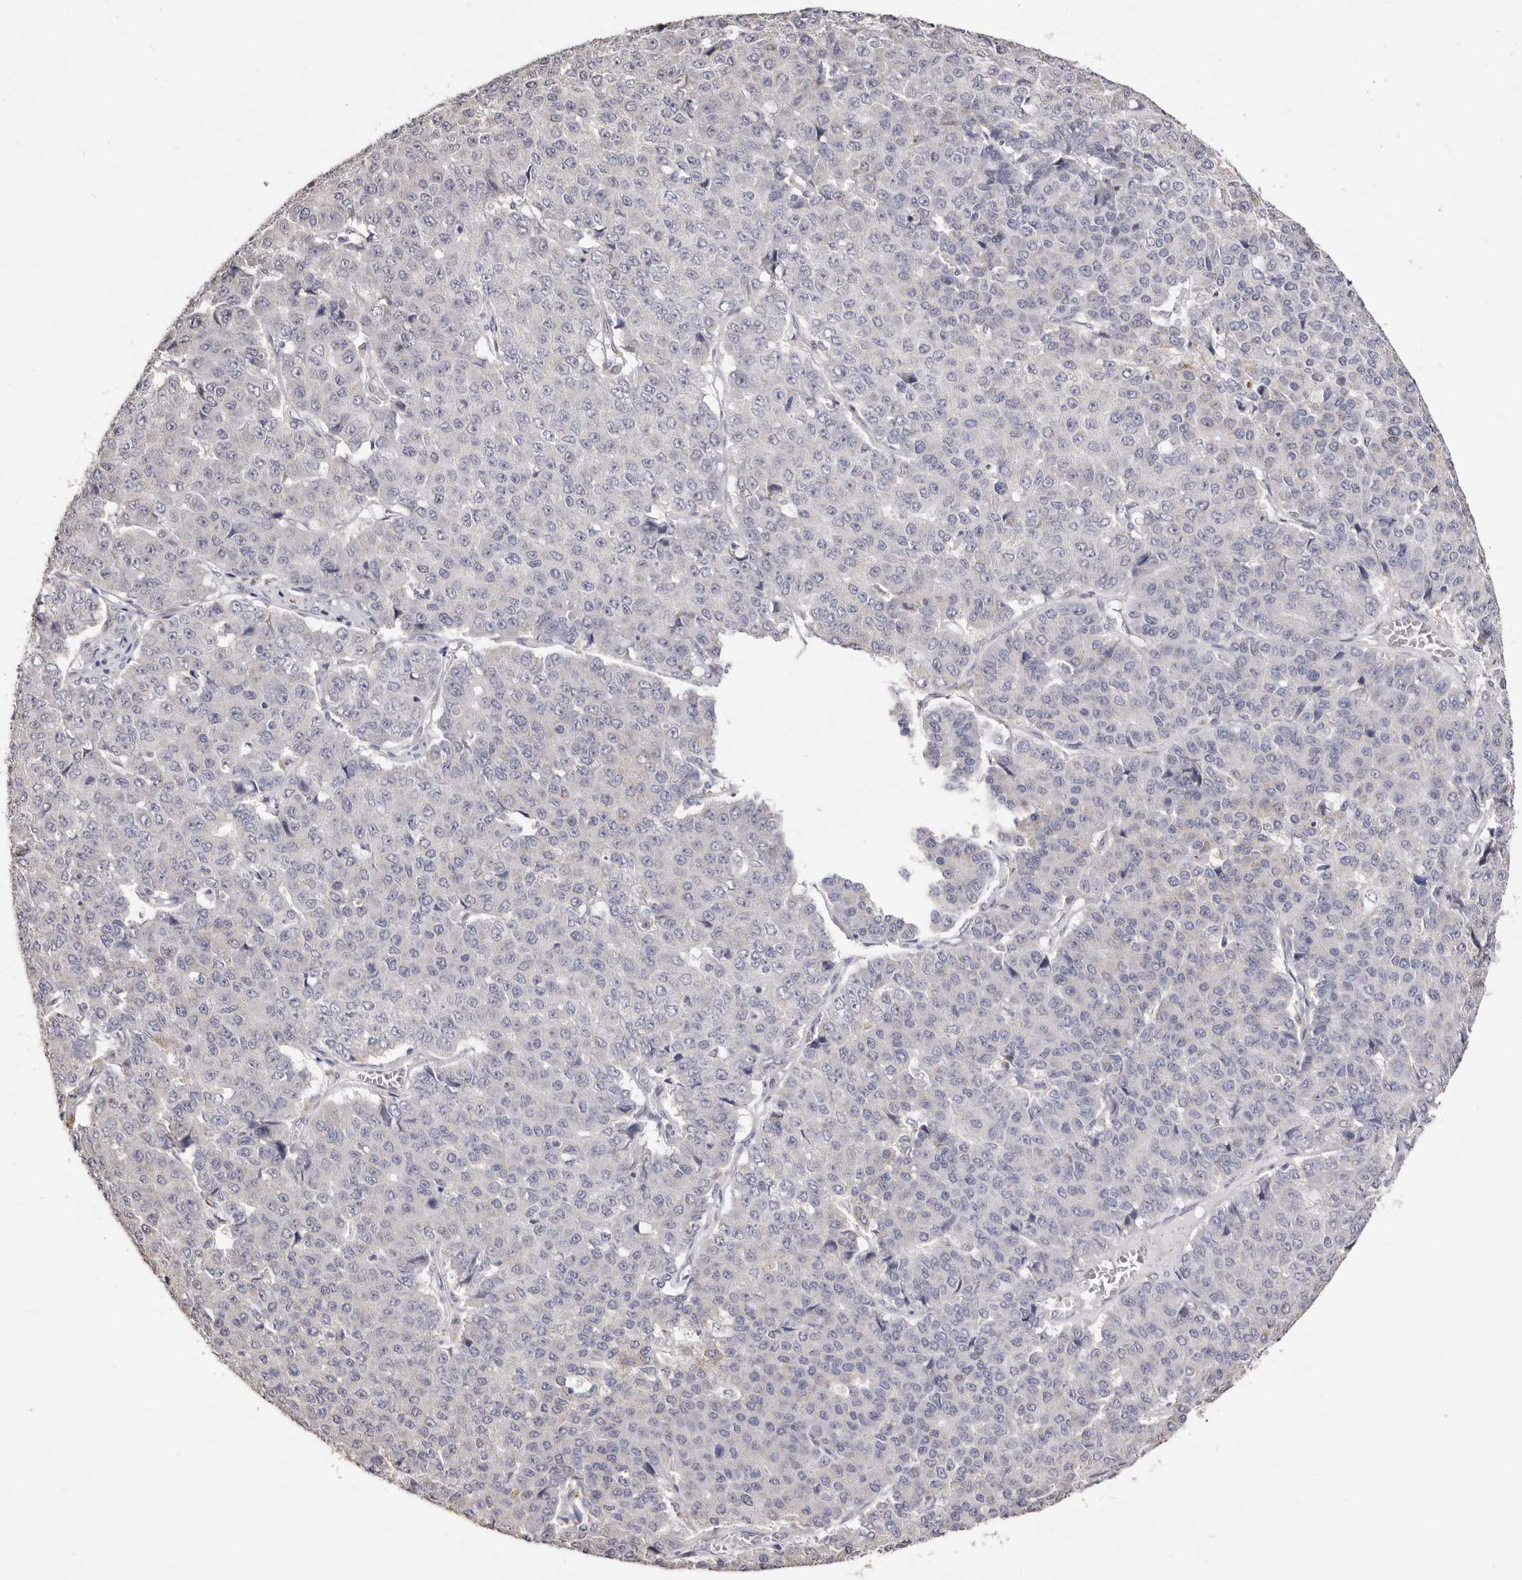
{"staining": {"intensity": "negative", "quantity": "none", "location": "none"}, "tissue": "pancreatic cancer", "cell_type": "Tumor cells", "image_type": "cancer", "snomed": [{"axis": "morphology", "description": "Adenocarcinoma, NOS"}, {"axis": "topography", "description": "Pancreas"}], "caption": "Tumor cells are negative for protein expression in human pancreatic cancer. Brightfield microscopy of IHC stained with DAB (brown) and hematoxylin (blue), captured at high magnification.", "gene": "LGALS7B", "patient": {"sex": "male", "age": 50}}